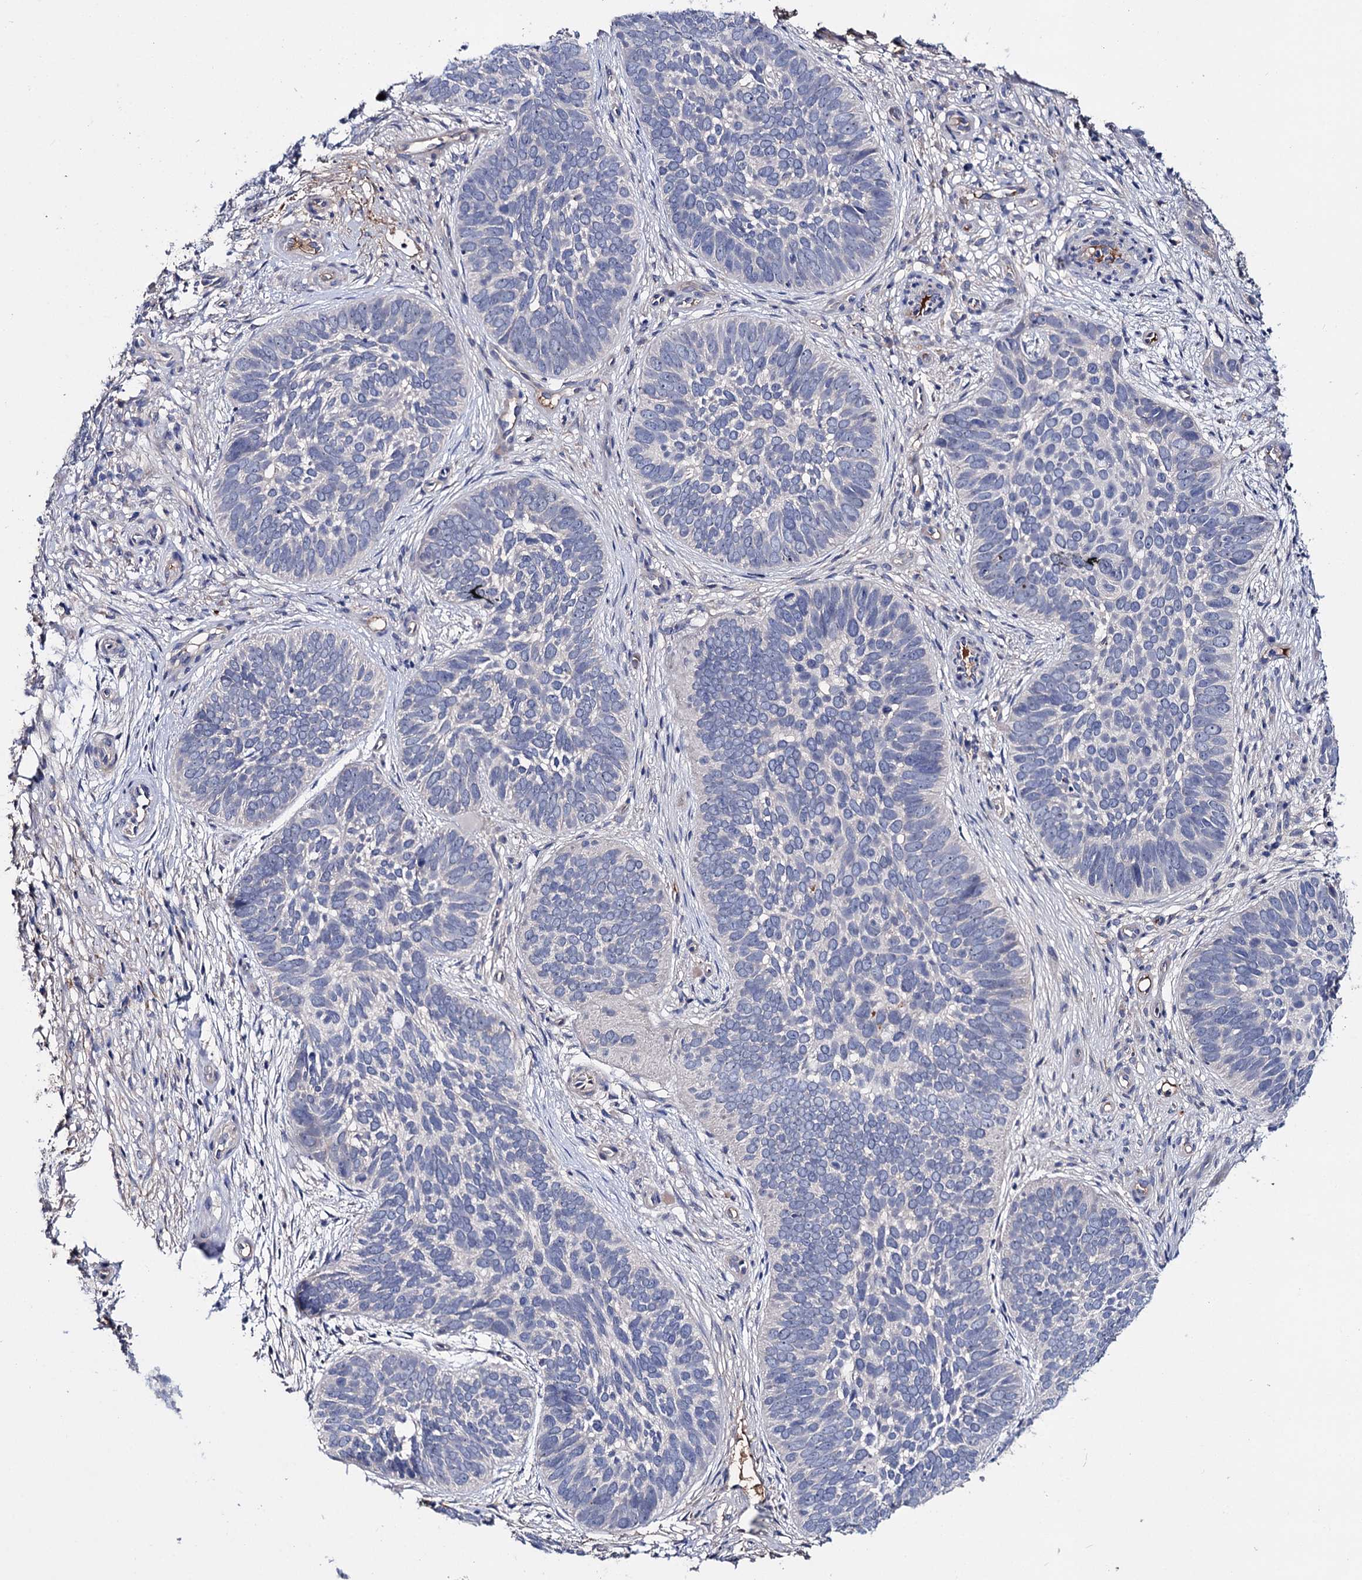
{"staining": {"intensity": "negative", "quantity": "none", "location": "none"}, "tissue": "skin cancer", "cell_type": "Tumor cells", "image_type": "cancer", "snomed": [{"axis": "morphology", "description": "Basal cell carcinoma"}, {"axis": "topography", "description": "Skin"}], "caption": "DAB immunohistochemical staining of human basal cell carcinoma (skin) displays no significant positivity in tumor cells.", "gene": "PPP1R32", "patient": {"sex": "male", "age": 89}}